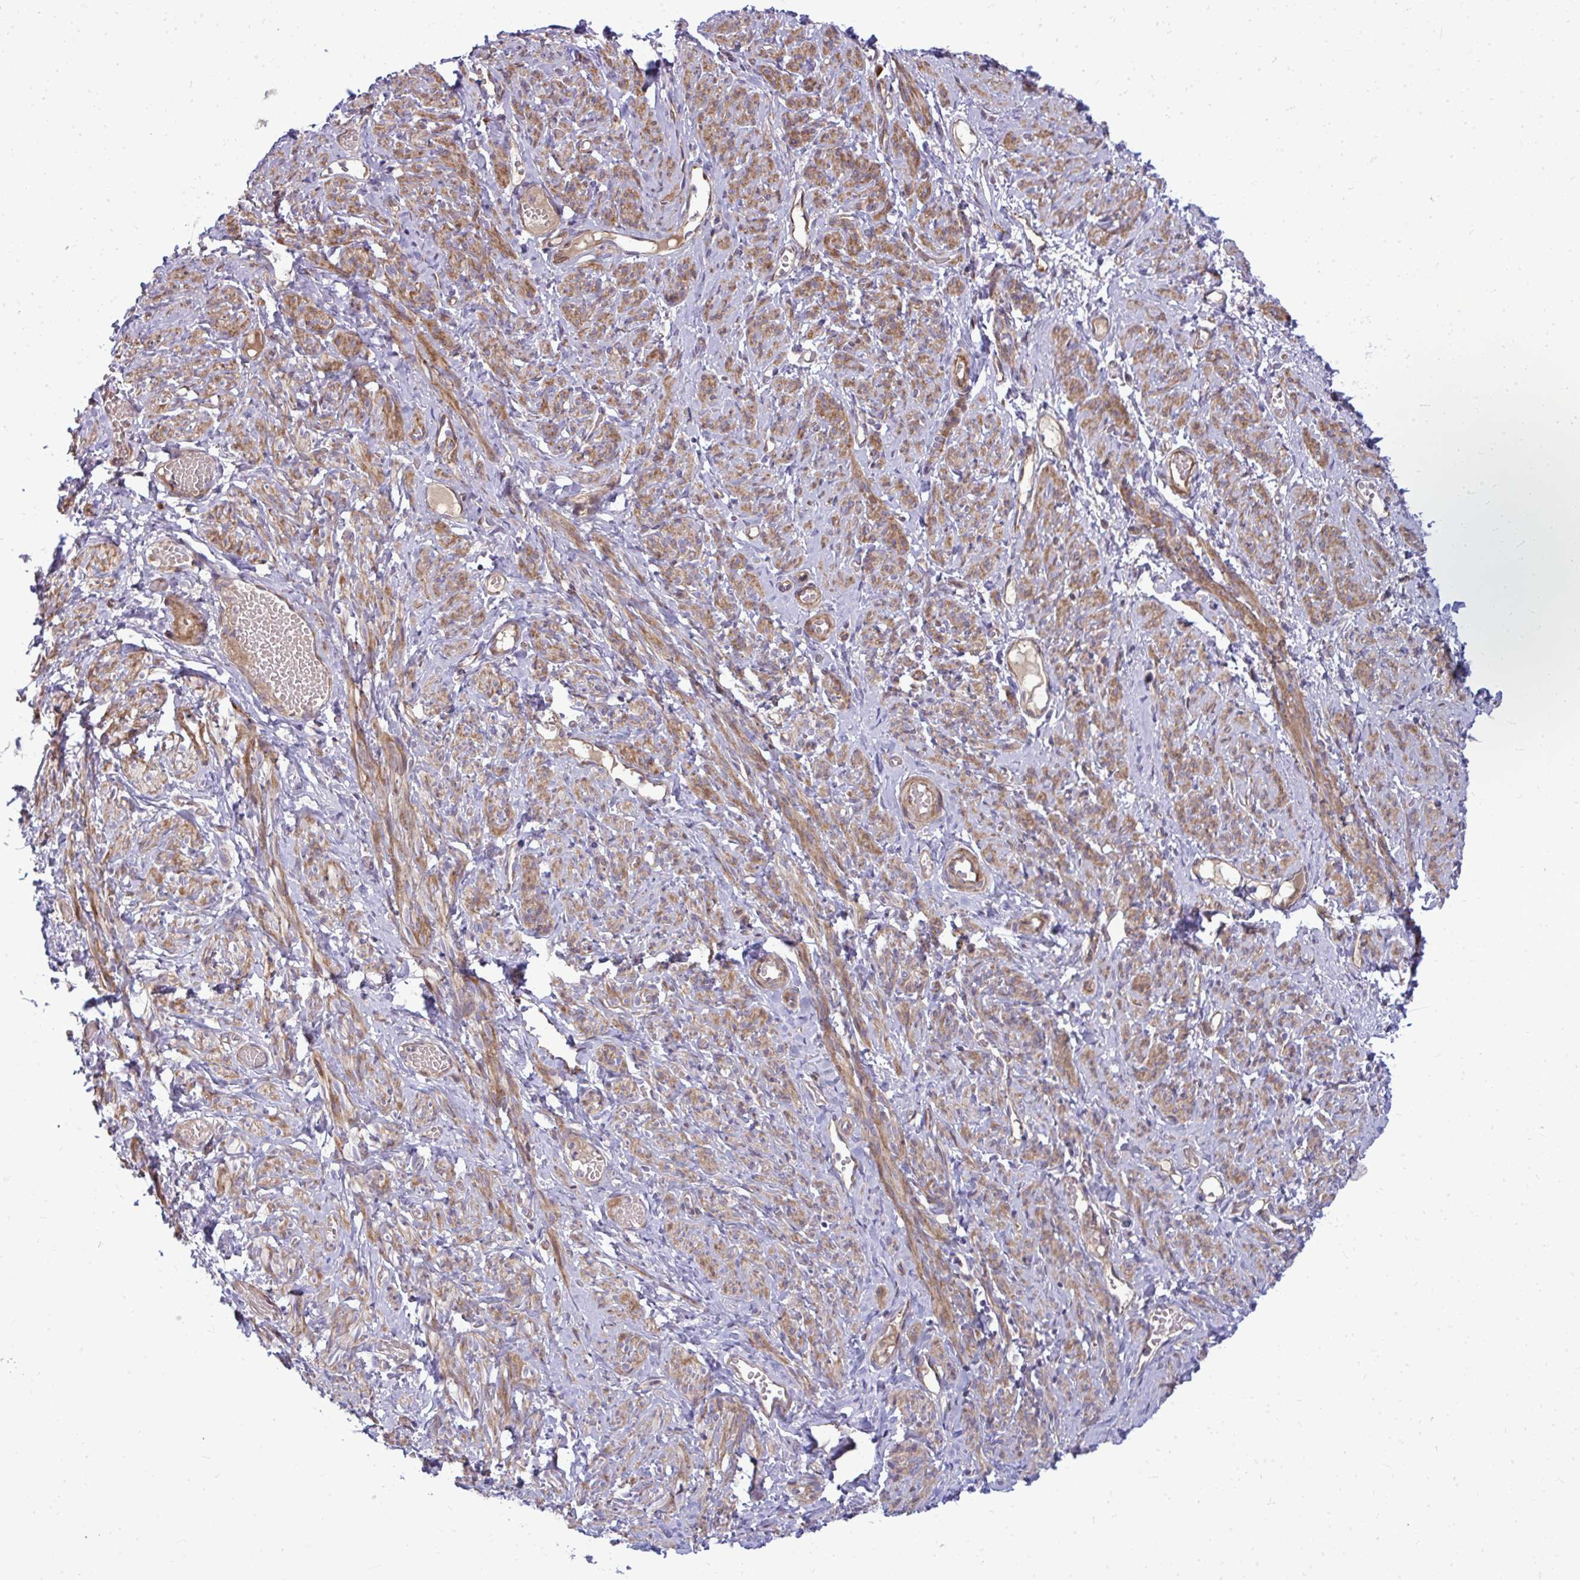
{"staining": {"intensity": "moderate", "quantity": ">75%", "location": "cytoplasmic/membranous"}, "tissue": "smooth muscle", "cell_type": "Smooth muscle cells", "image_type": "normal", "snomed": [{"axis": "morphology", "description": "Normal tissue, NOS"}, {"axis": "topography", "description": "Smooth muscle"}], "caption": "Moderate cytoplasmic/membranous expression for a protein is present in about >75% of smooth muscle cells of normal smooth muscle using IHC.", "gene": "ZSCAN9", "patient": {"sex": "female", "age": 65}}